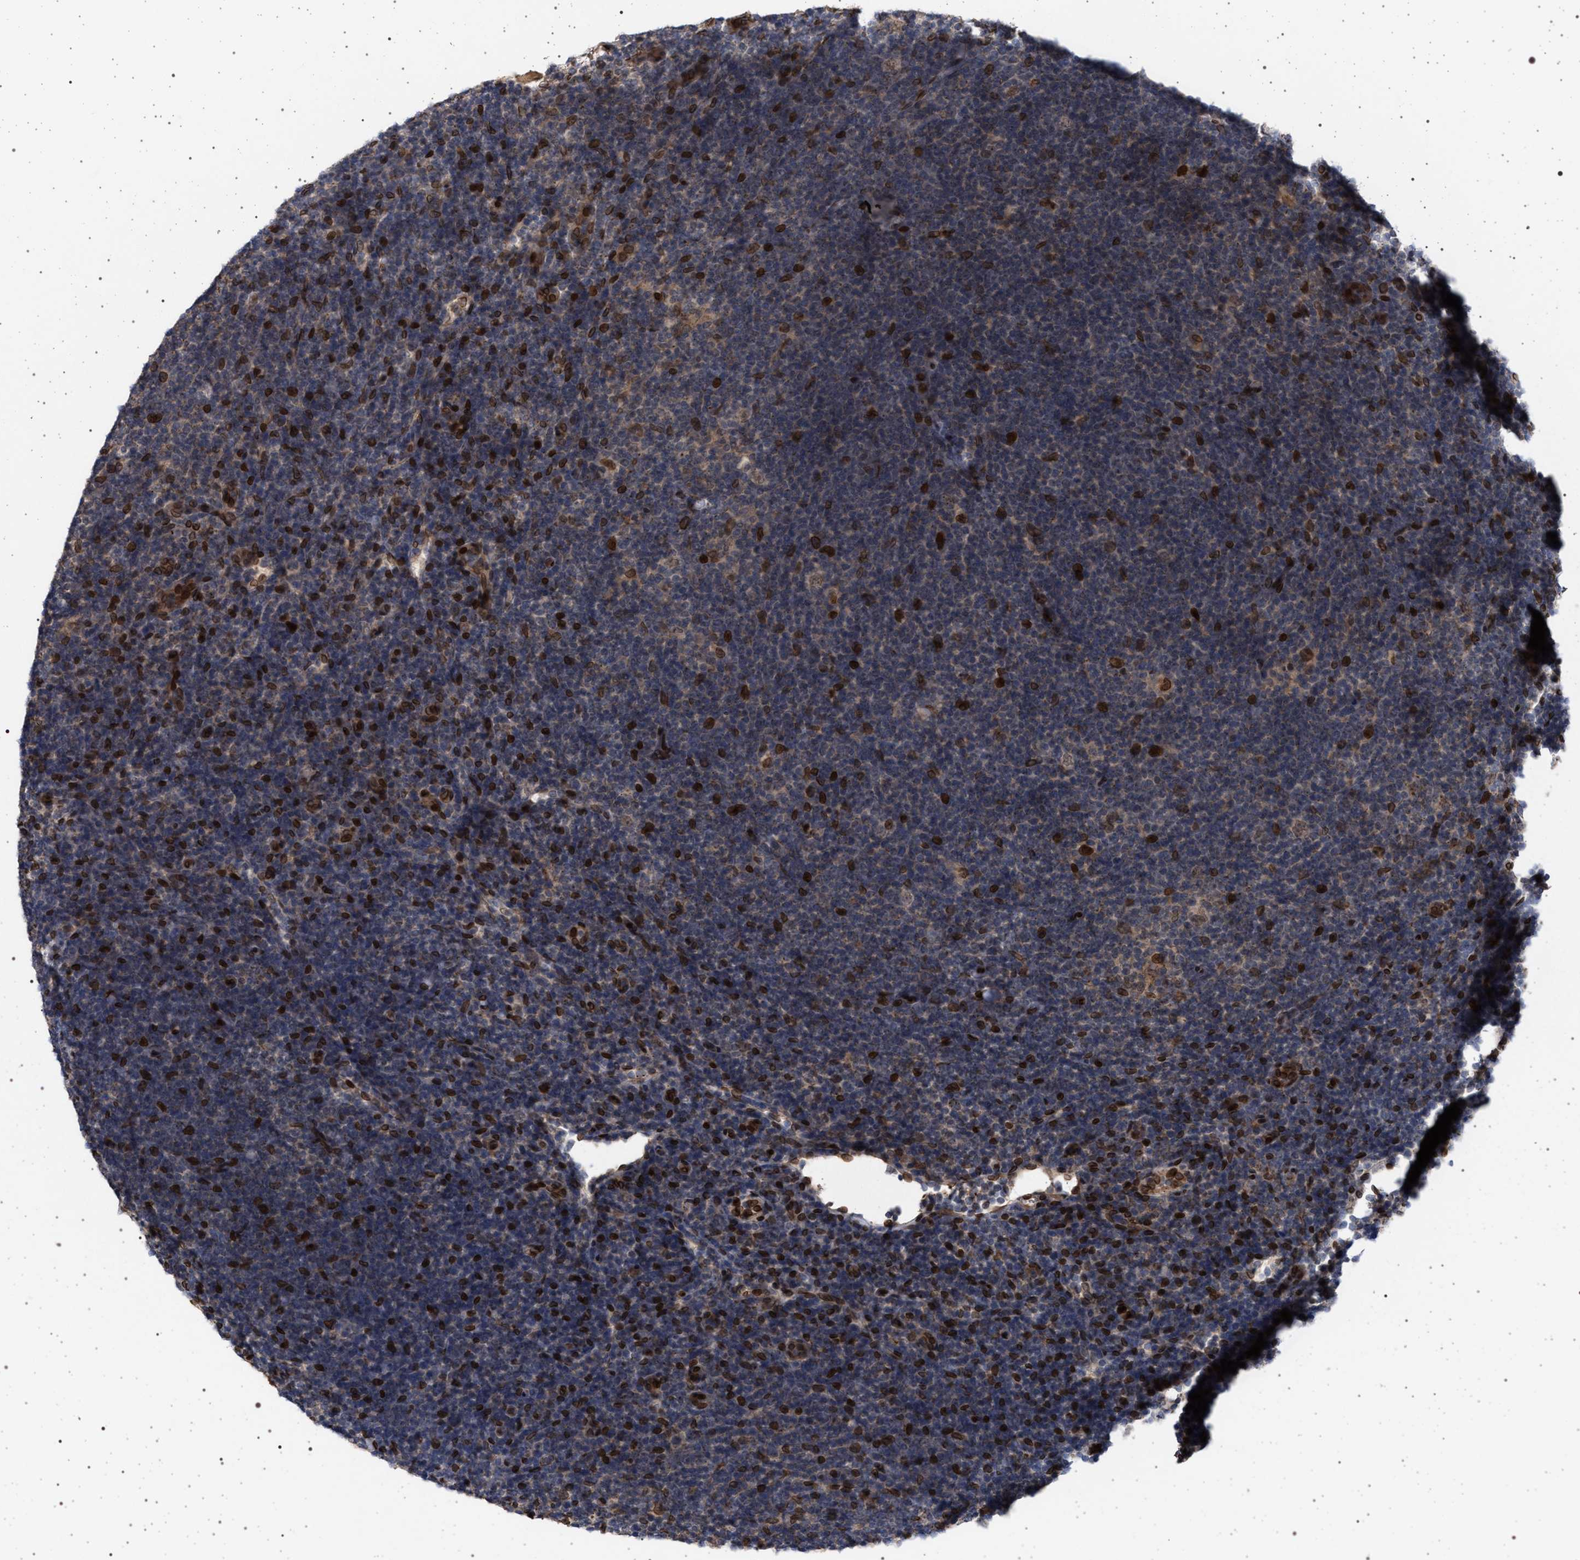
{"staining": {"intensity": "moderate", "quantity": ">75%", "location": "cytoplasmic/membranous,nuclear"}, "tissue": "lymphoma", "cell_type": "Tumor cells", "image_type": "cancer", "snomed": [{"axis": "morphology", "description": "Hodgkin's disease, NOS"}, {"axis": "topography", "description": "Lymph node"}], "caption": "The micrograph demonstrates immunohistochemical staining of Hodgkin's disease. There is moderate cytoplasmic/membranous and nuclear staining is appreciated in approximately >75% of tumor cells.", "gene": "ING2", "patient": {"sex": "female", "age": 57}}